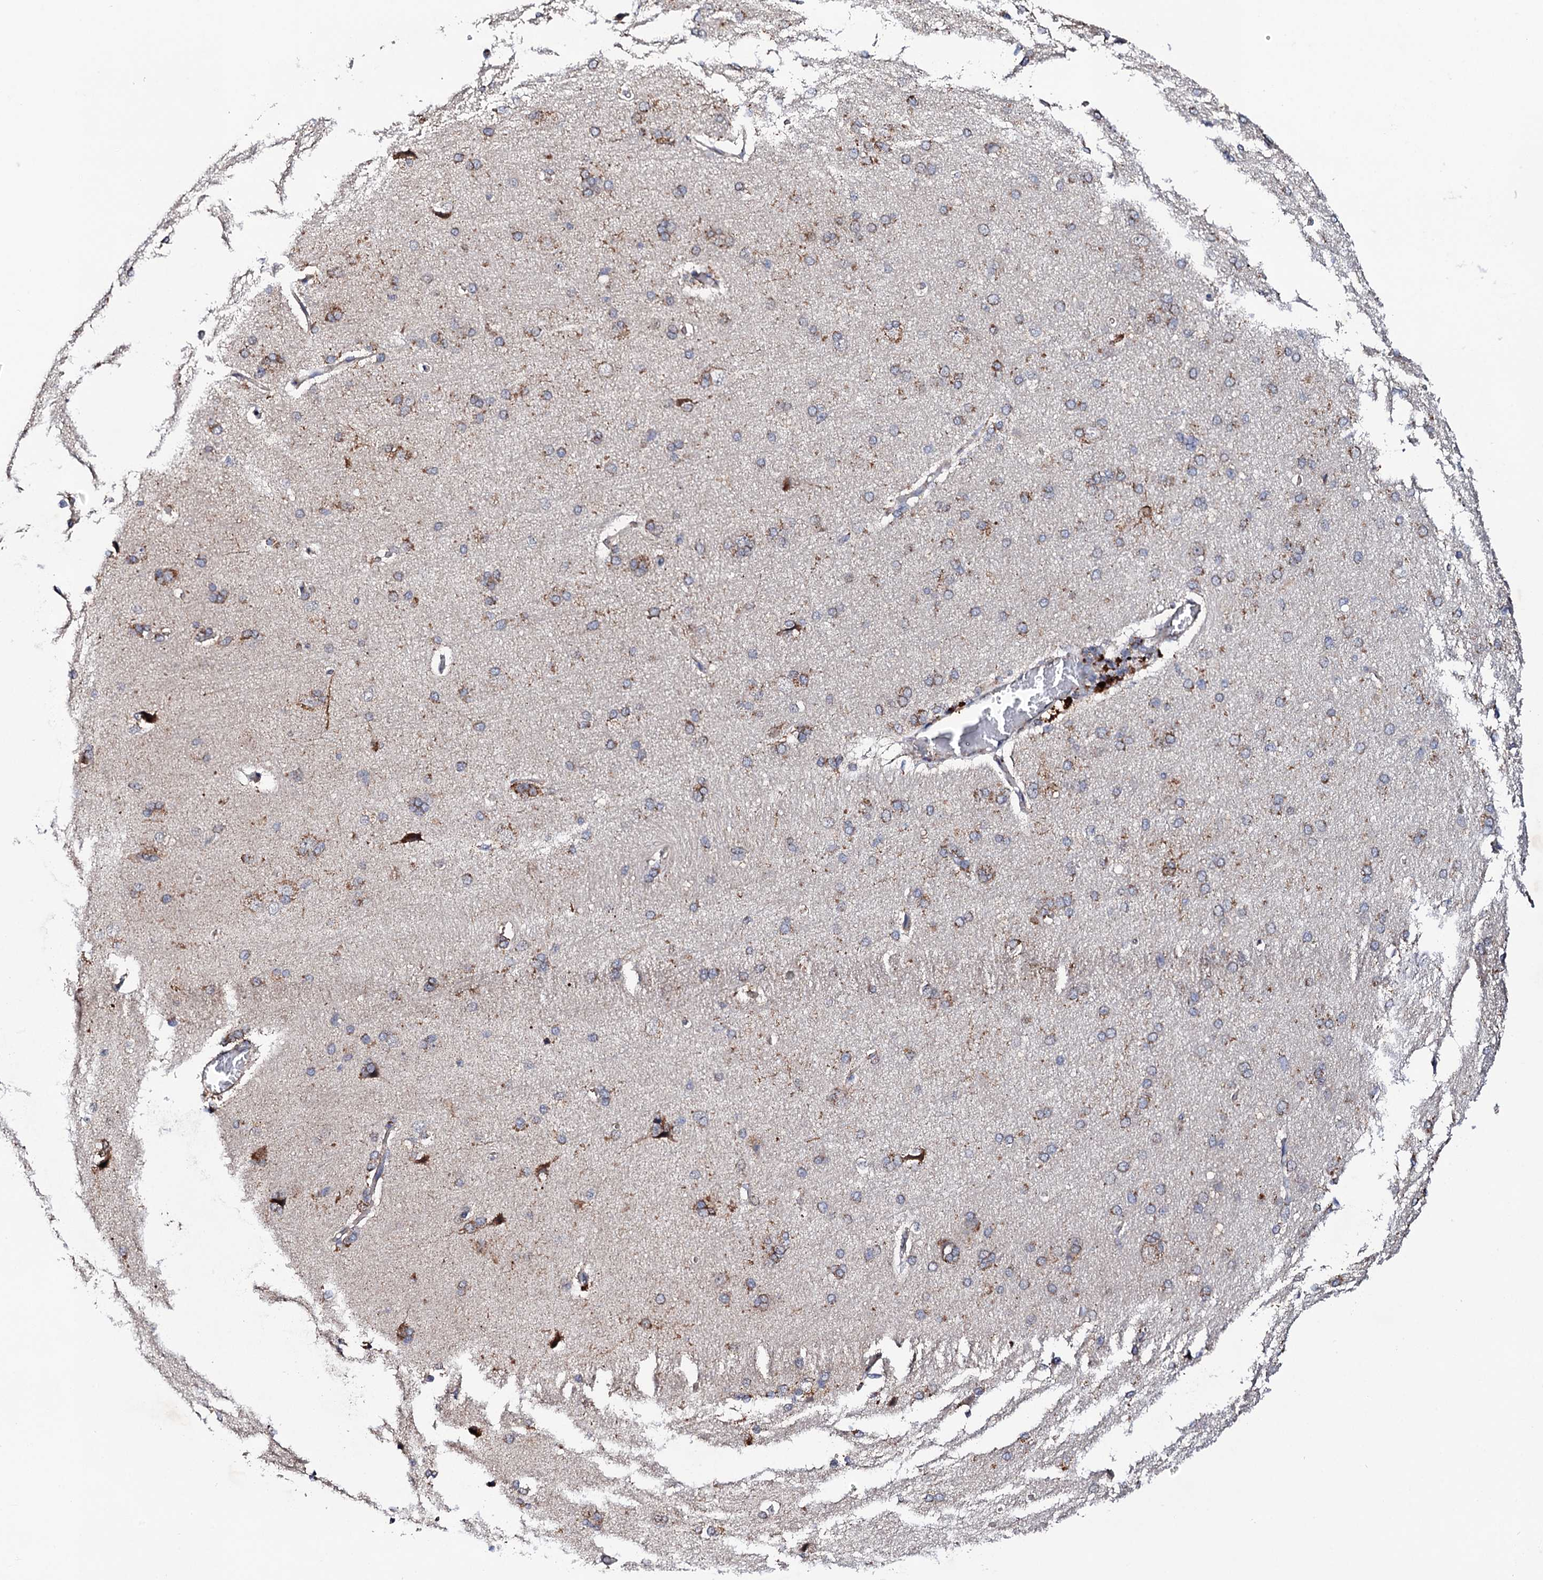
{"staining": {"intensity": "weak", "quantity": "25%-75%", "location": "cytoplasmic/membranous"}, "tissue": "cerebral cortex", "cell_type": "Endothelial cells", "image_type": "normal", "snomed": [{"axis": "morphology", "description": "Normal tissue, NOS"}, {"axis": "topography", "description": "Cerebral cortex"}], "caption": "This photomicrograph displays immunohistochemistry staining of normal human cerebral cortex, with low weak cytoplasmic/membranous positivity in approximately 25%-75% of endothelial cells.", "gene": "MTIF3", "patient": {"sex": "male", "age": 62}}